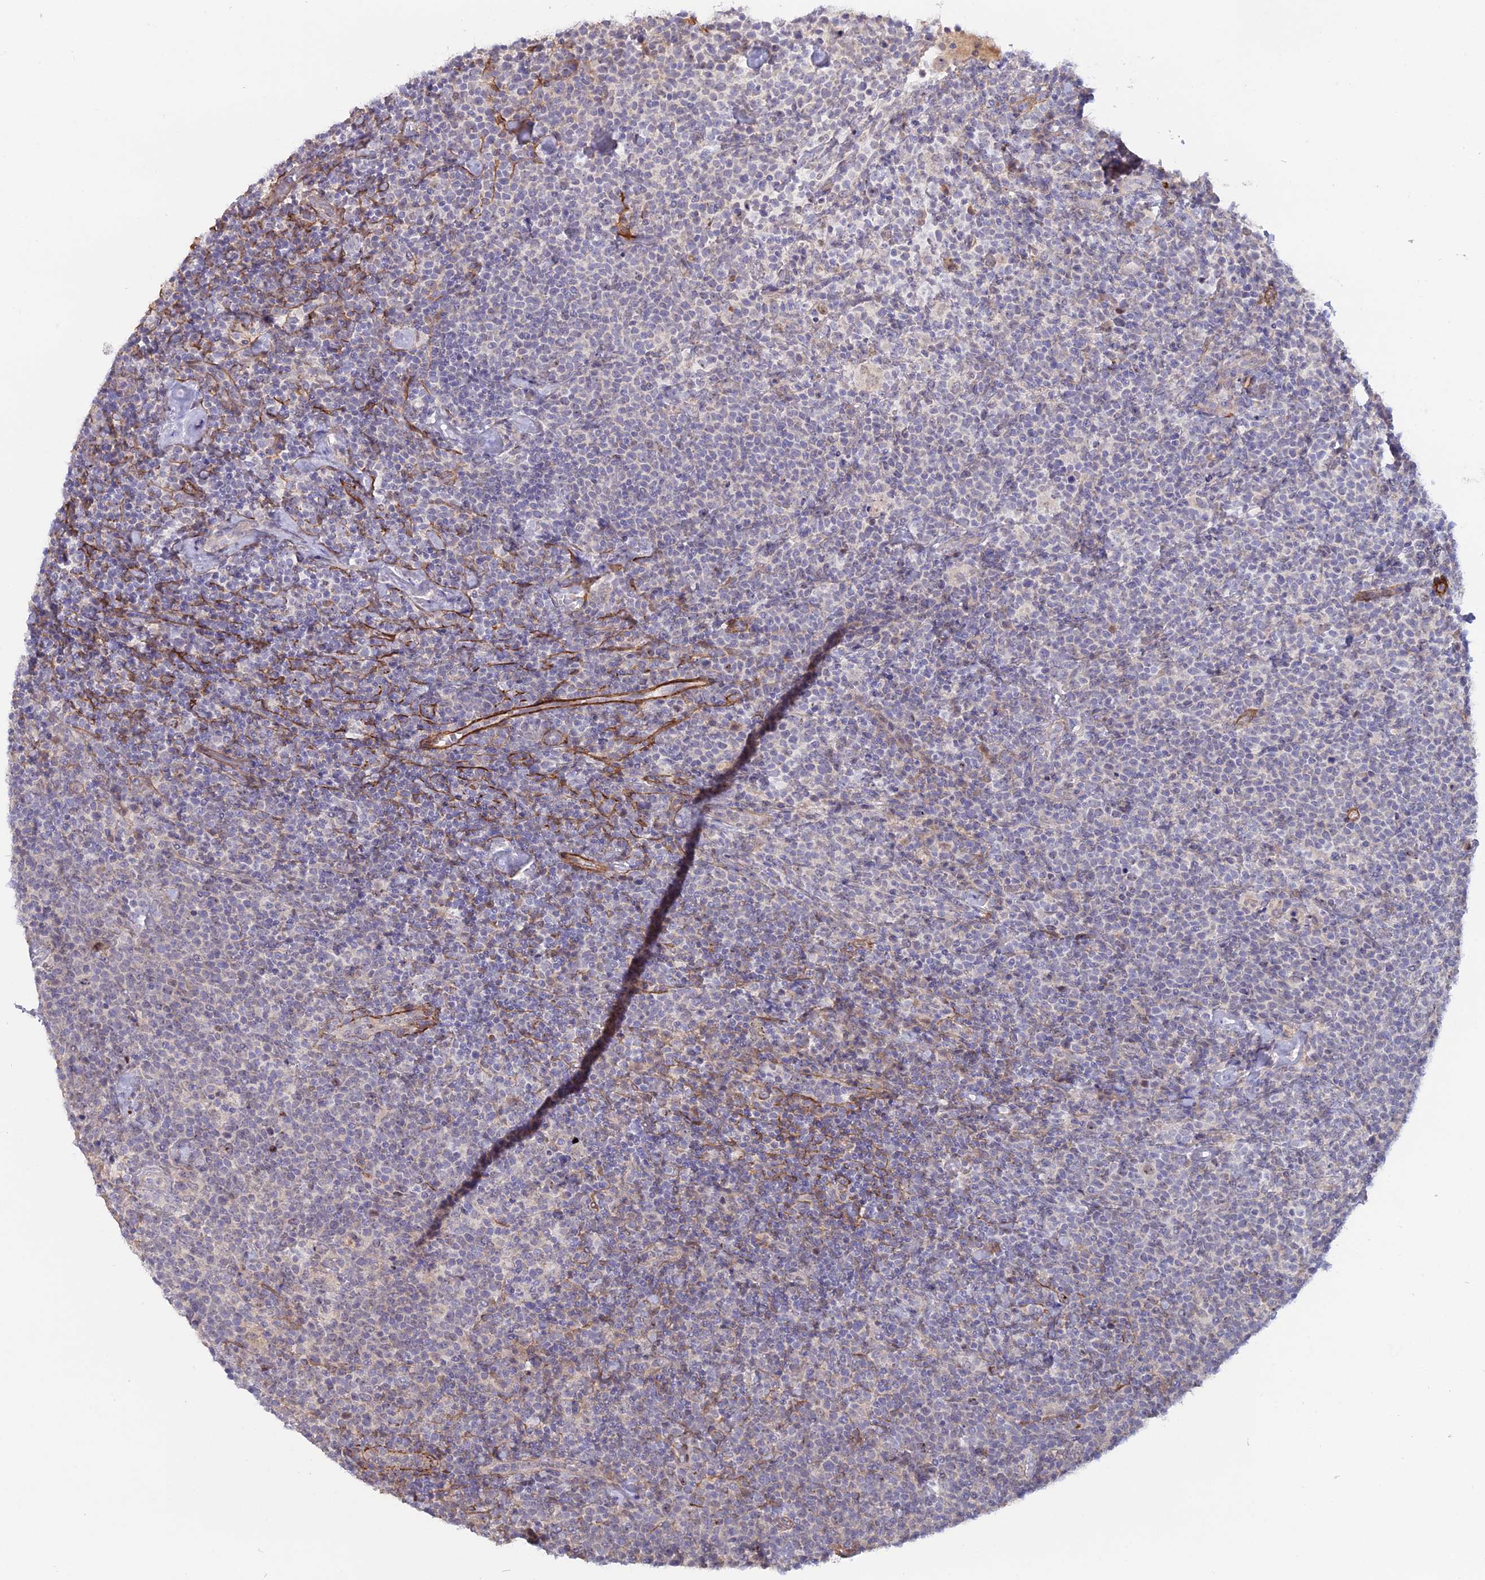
{"staining": {"intensity": "negative", "quantity": "none", "location": "none"}, "tissue": "lymphoma", "cell_type": "Tumor cells", "image_type": "cancer", "snomed": [{"axis": "morphology", "description": "Malignant lymphoma, non-Hodgkin's type, High grade"}, {"axis": "topography", "description": "Lymph node"}], "caption": "Tumor cells are negative for protein expression in human malignant lymphoma, non-Hodgkin's type (high-grade).", "gene": "CCDC154", "patient": {"sex": "male", "age": 61}}